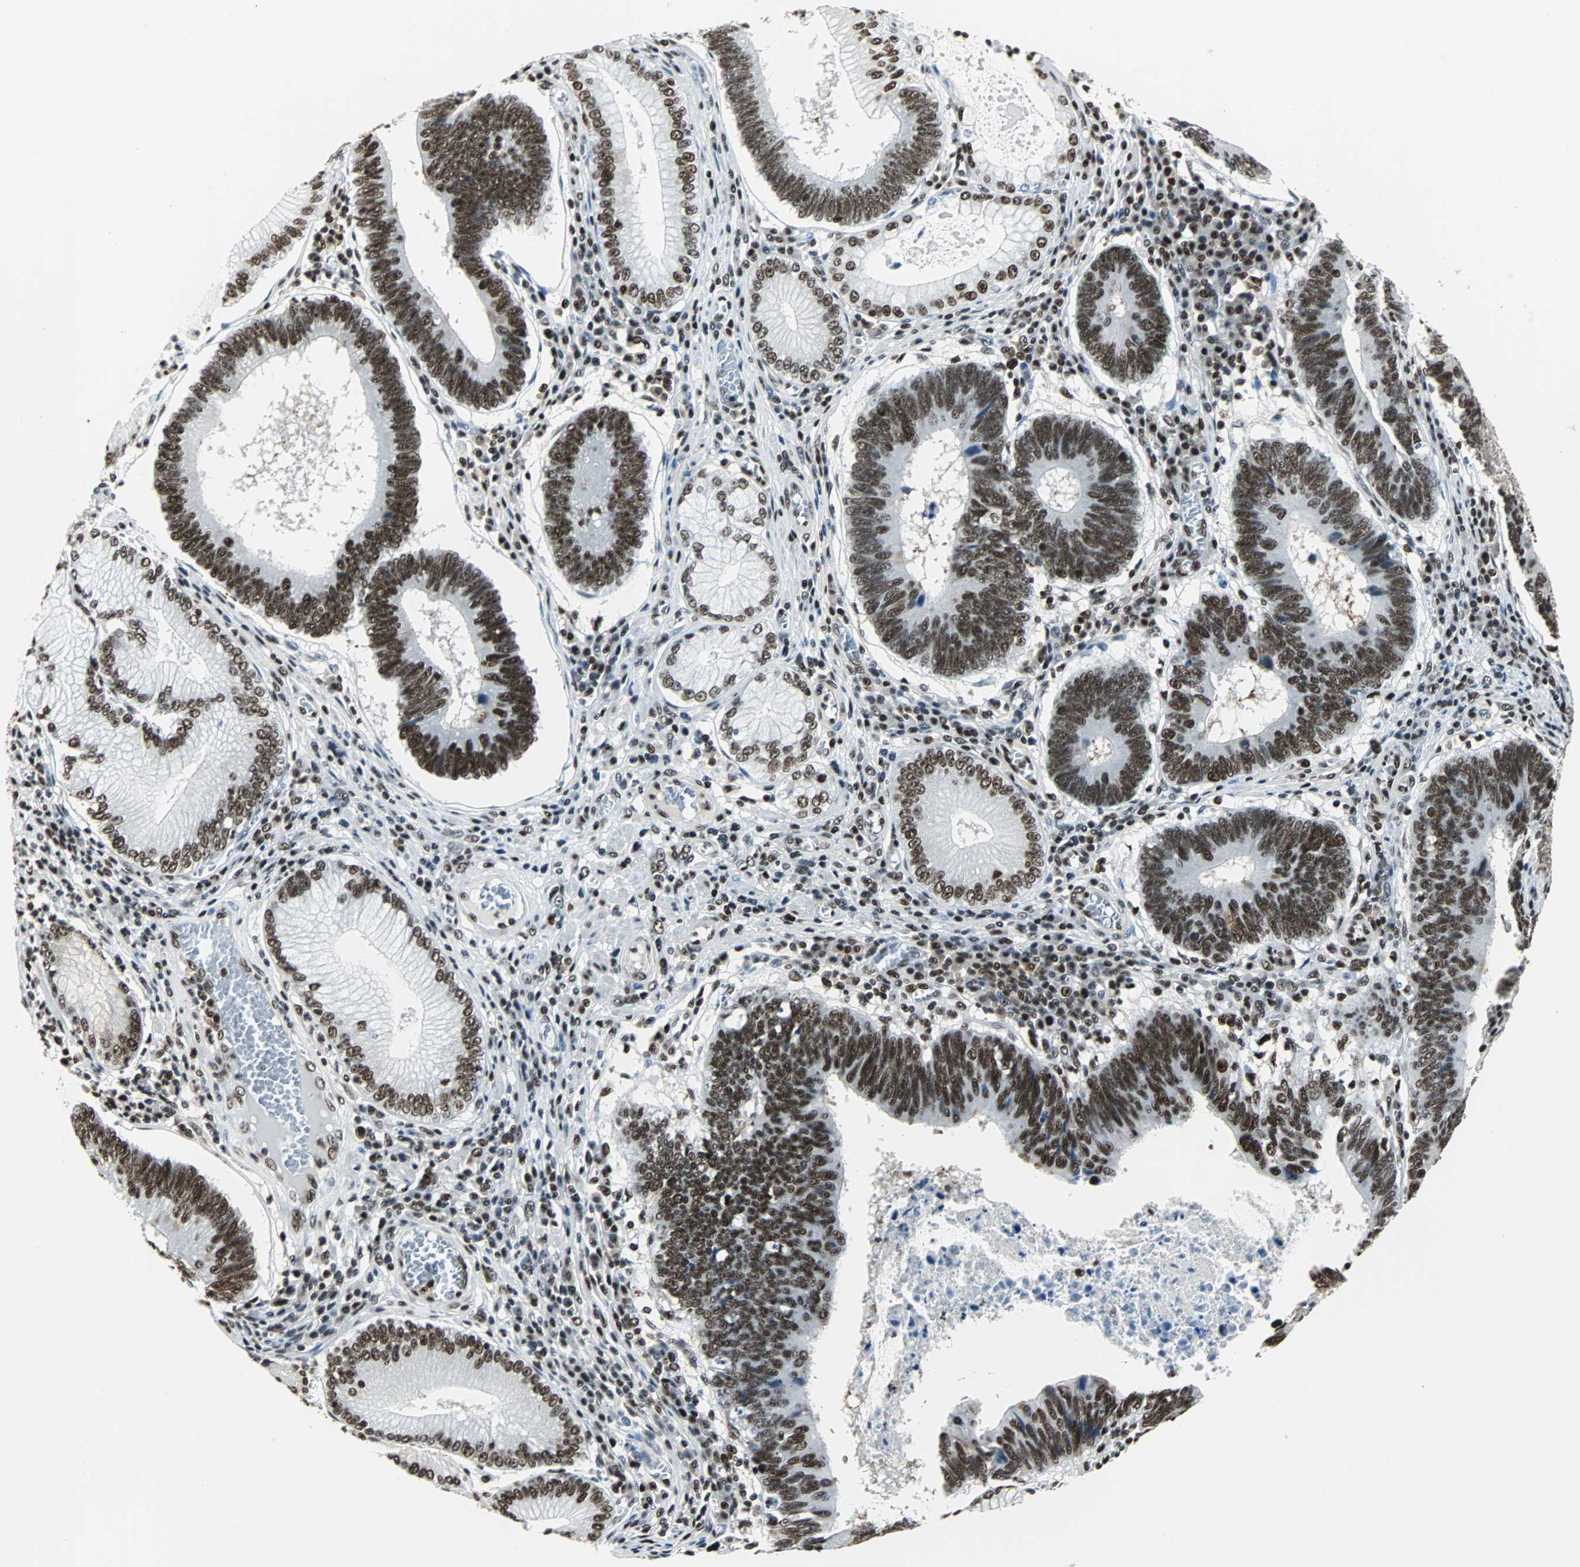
{"staining": {"intensity": "strong", "quantity": ">75%", "location": "nuclear"}, "tissue": "stomach cancer", "cell_type": "Tumor cells", "image_type": "cancer", "snomed": [{"axis": "morphology", "description": "Adenocarcinoma, NOS"}, {"axis": "topography", "description": "Stomach"}], "caption": "Stomach cancer (adenocarcinoma) stained with a brown dye shows strong nuclear positive staining in about >75% of tumor cells.", "gene": "XRCC4", "patient": {"sex": "male", "age": 59}}